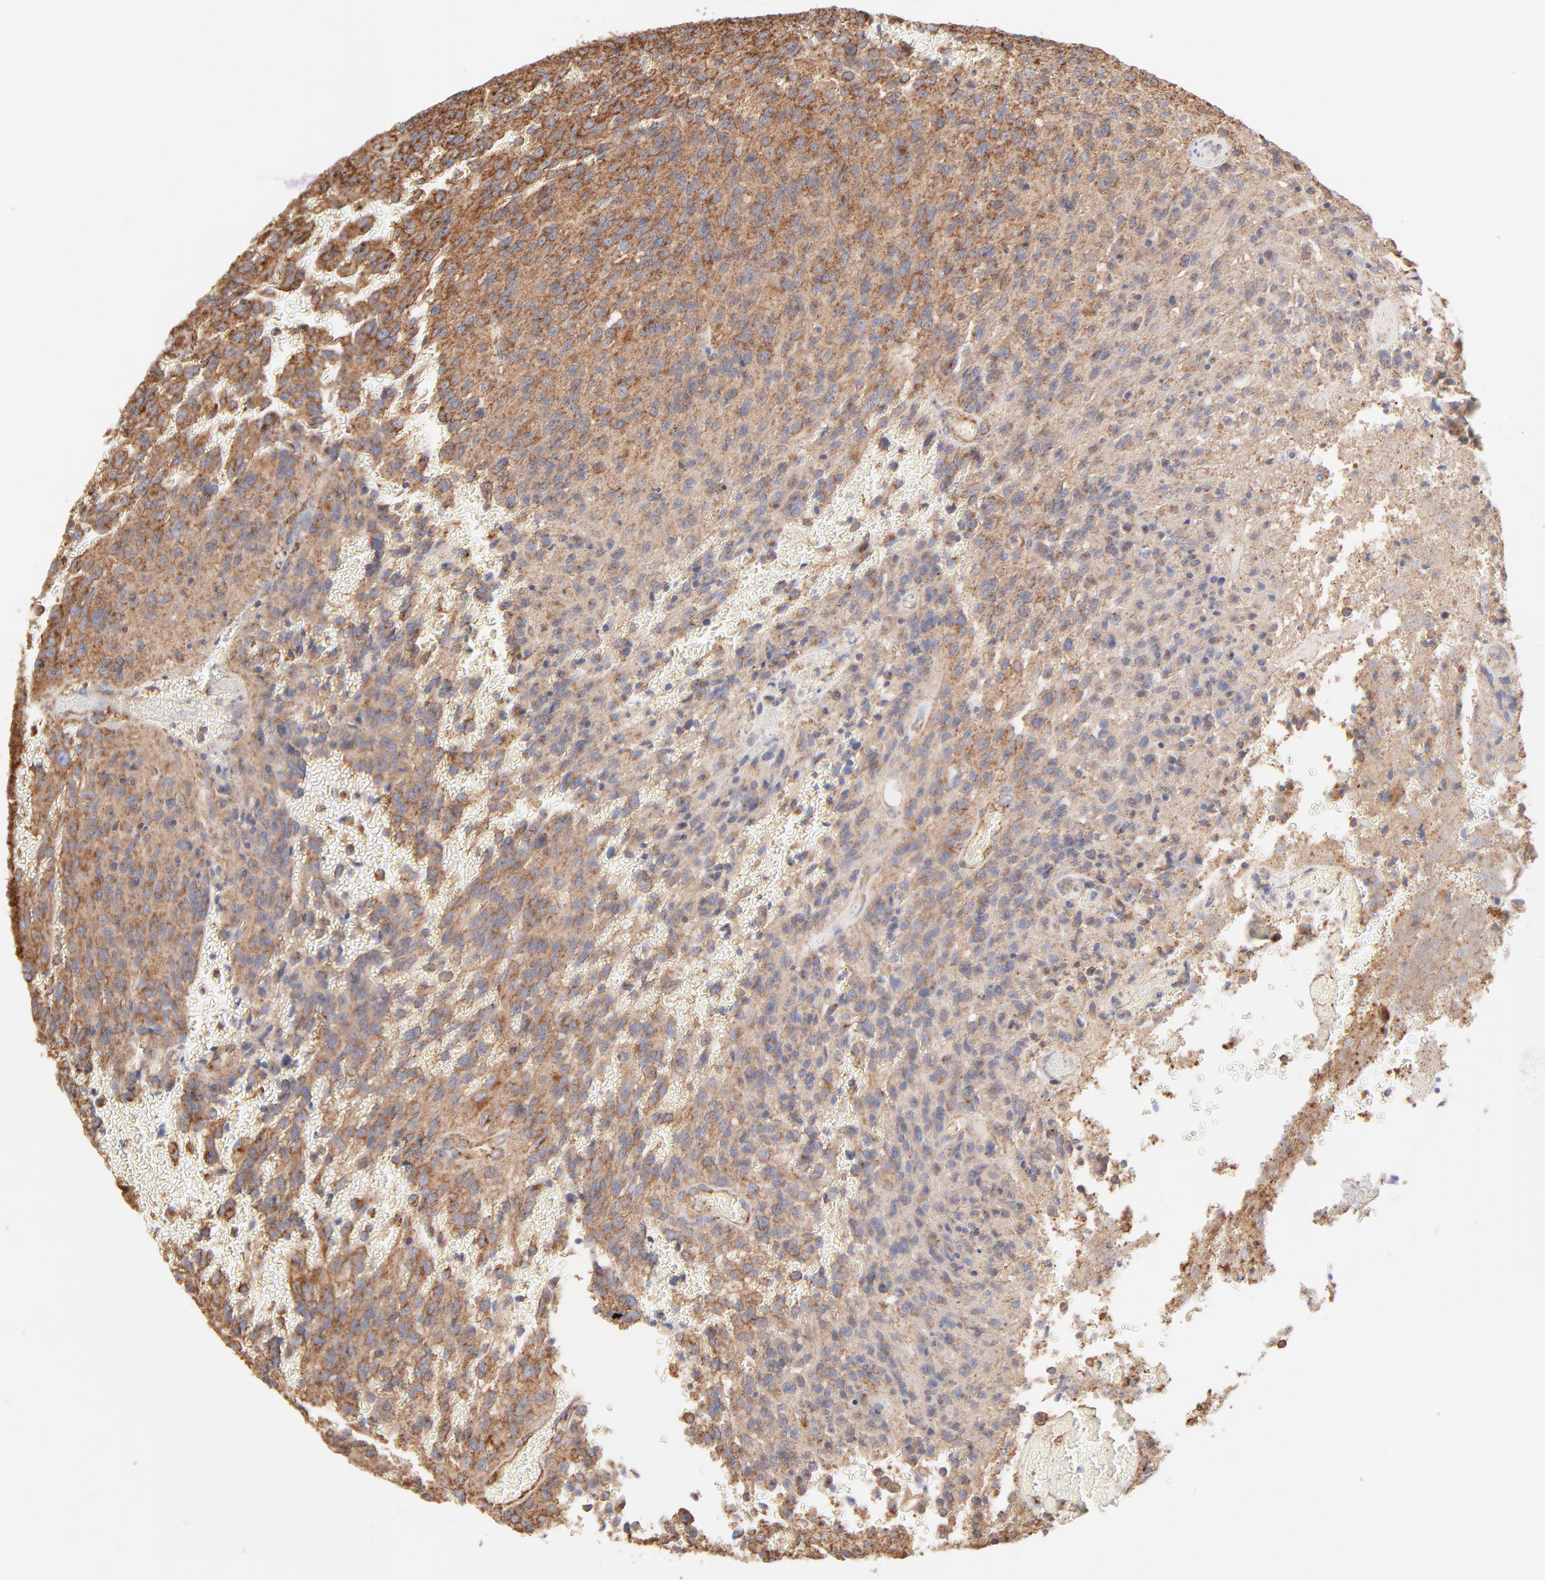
{"staining": {"intensity": "moderate", "quantity": ">75%", "location": "cytoplasmic/membranous"}, "tissue": "glioma", "cell_type": "Tumor cells", "image_type": "cancer", "snomed": [{"axis": "morphology", "description": "Normal tissue, NOS"}, {"axis": "morphology", "description": "Glioma, malignant, High grade"}, {"axis": "topography", "description": "Cerebral cortex"}], "caption": "IHC of human glioma displays medium levels of moderate cytoplasmic/membranous staining in approximately >75% of tumor cells.", "gene": "CLTB", "patient": {"sex": "male", "age": 56}}